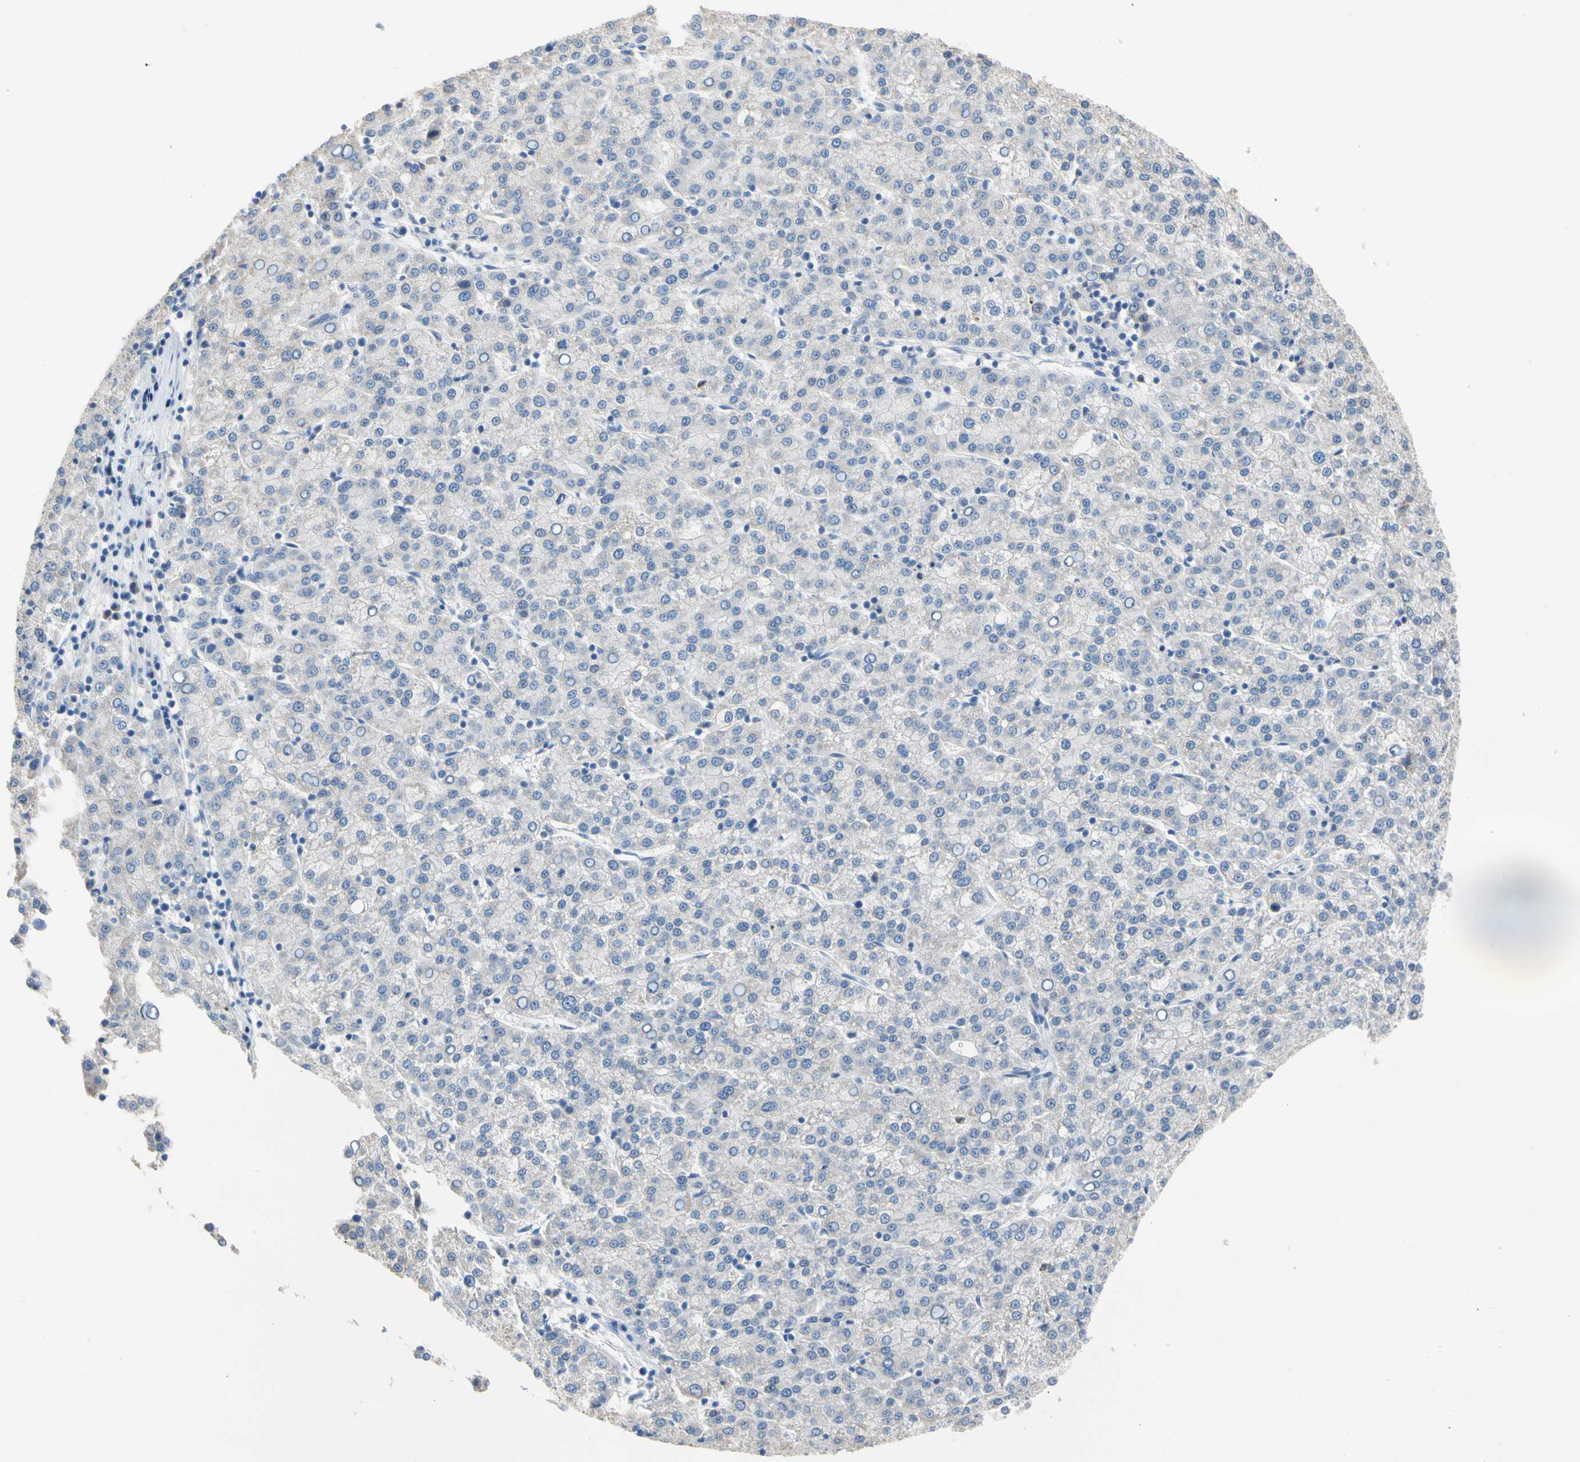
{"staining": {"intensity": "negative", "quantity": "none", "location": "none"}, "tissue": "liver cancer", "cell_type": "Tumor cells", "image_type": "cancer", "snomed": [{"axis": "morphology", "description": "Carcinoma, Hepatocellular, NOS"}, {"axis": "topography", "description": "Liver"}], "caption": "Photomicrograph shows no protein staining in tumor cells of liver hepatocellular carcinoma tissue.", "gene": "BBOX1", "patient": {"sex": "female", "age": 58}}